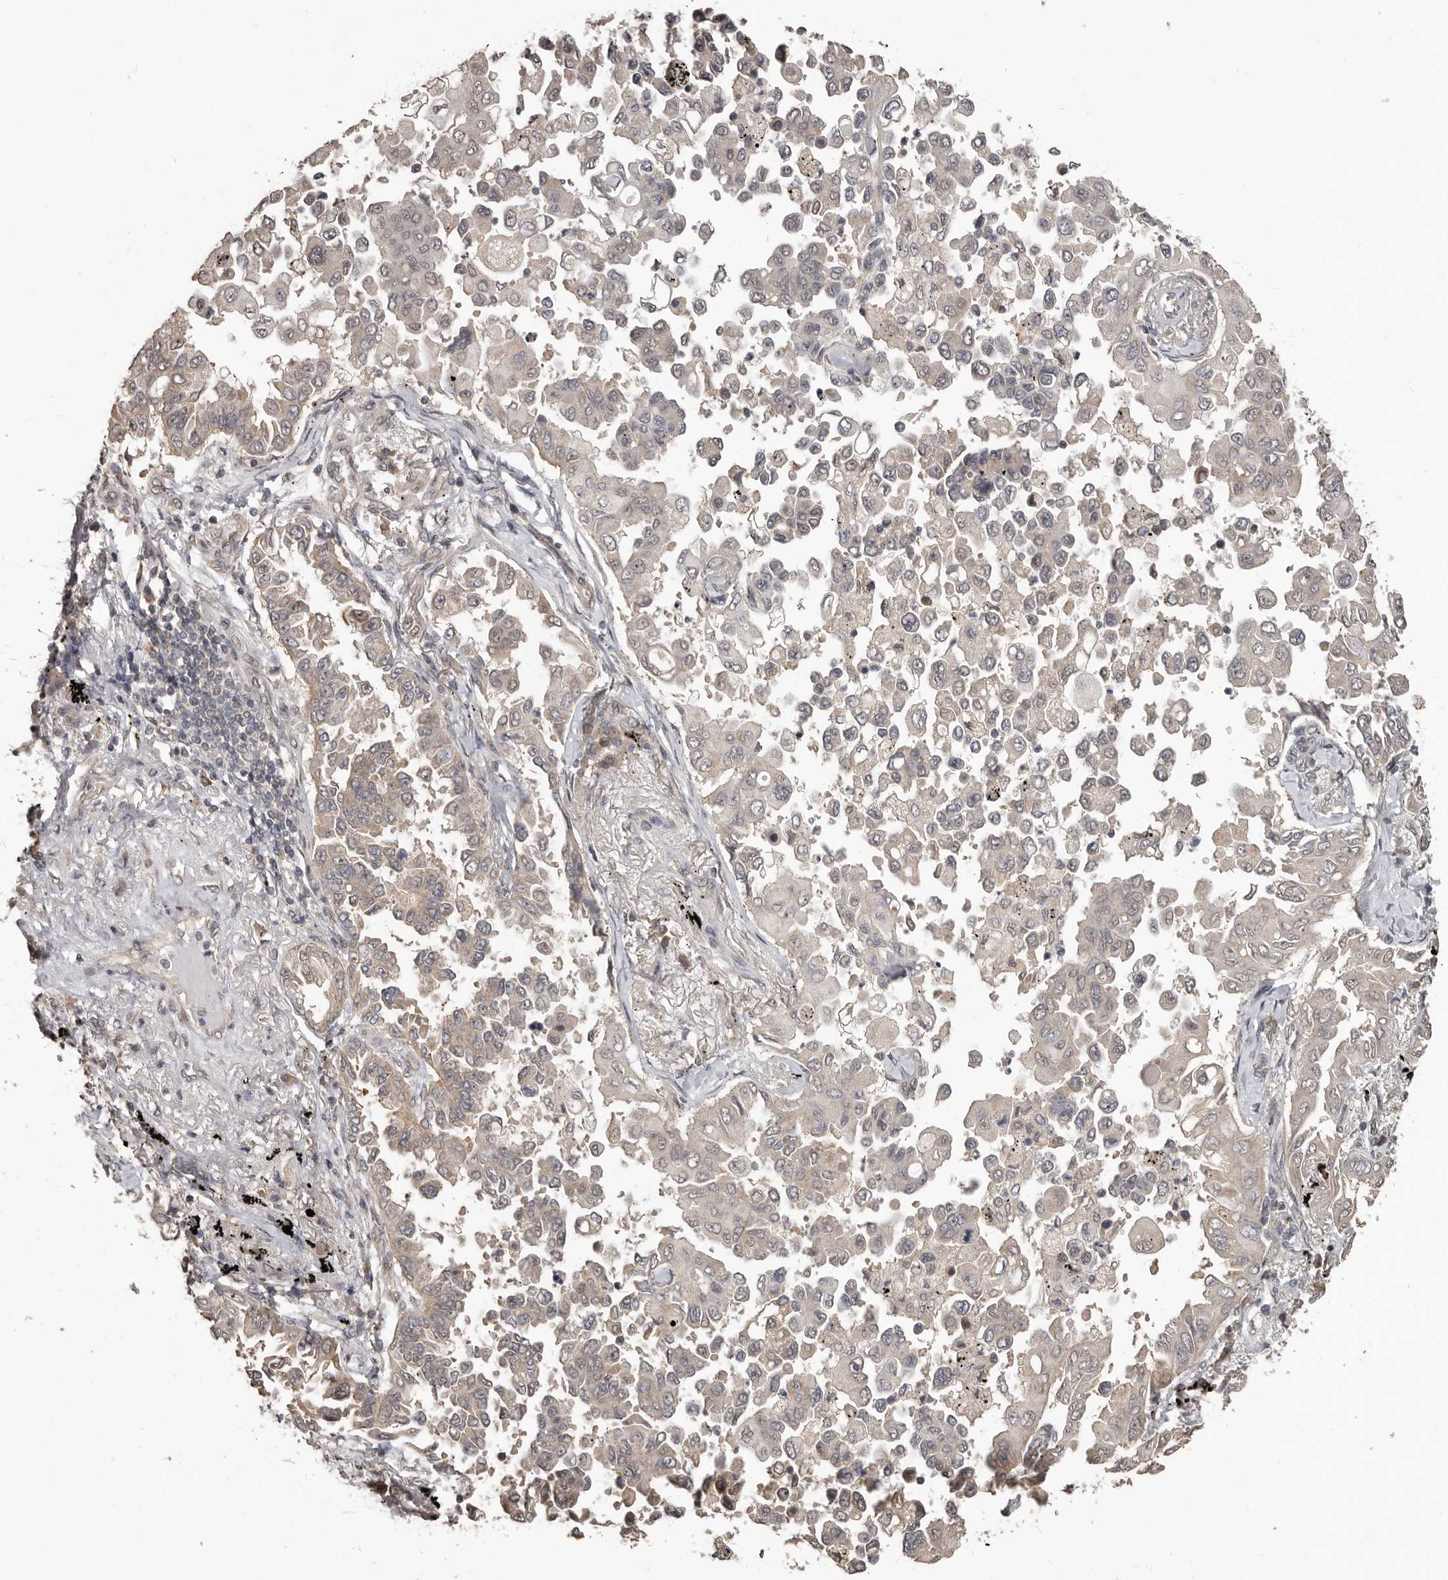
{"staining": {"intensity": "weak", "quantity": "25%-75%", "location": "cytoplasmic/membranous"}, "tissue": "lung cancer", "cell_type": "Tumor cells", "image_type": "cancer", "snomed": [{"axis": "morphology", "description": "Adenocarcinoma, NOS"}, {"axis": "topography", "description": "Lung"}], "caption": "High-magnification brightfield microscopy of lung cancer stained with DAB (3,3'-diaminobenzidine) (brown) and counterstained with hematoxylin (blue). tumor cells exhibit weak cytoplasmic/membranous expression is present in about25%-75% of cells.", "gene": "ZFP14", "patient": {"sex": "female", "age": 67}}